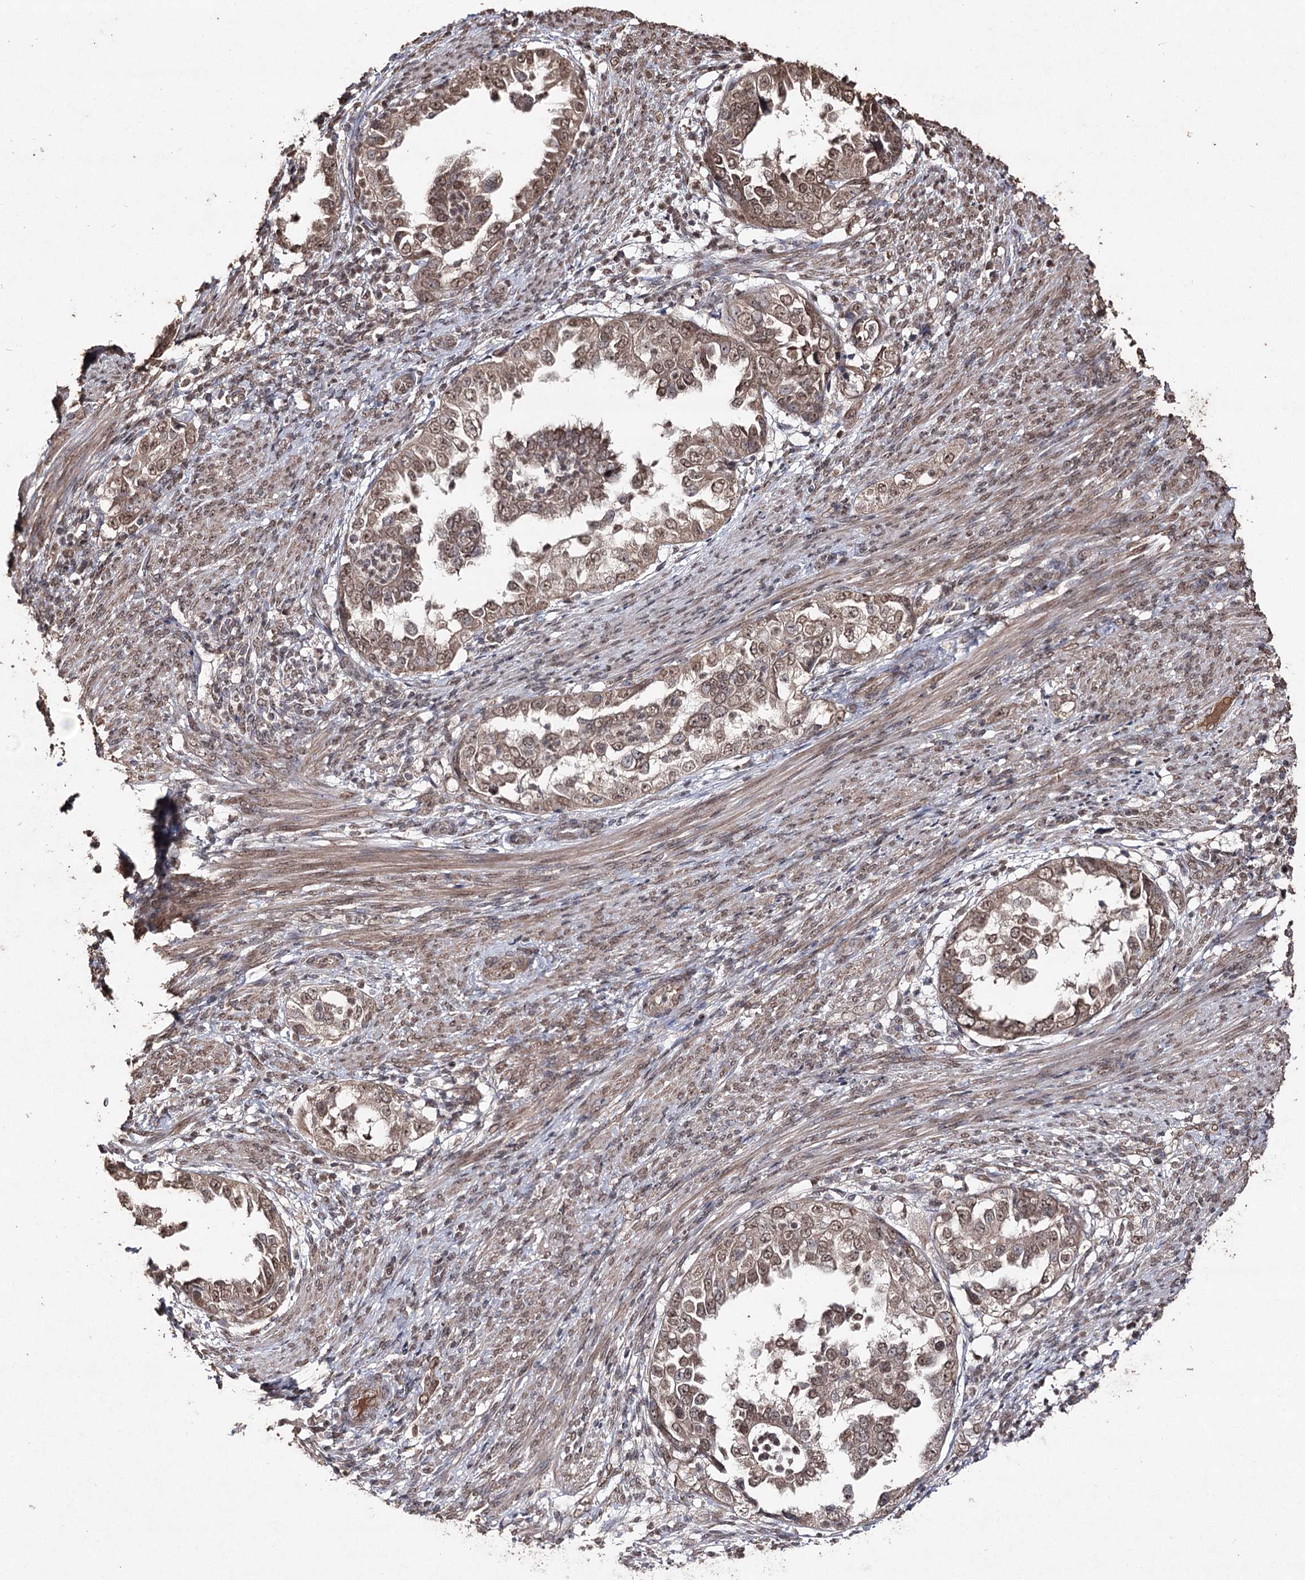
{"staining": {"intensity": "moderate", "quantity": ">75%", "location": "cytoplasmic/membranous,nuclear"}, "tissue": "endometrial cancer", "cell_type": "Tumor cells", "image_type": "cancer", "snomed": [{"axis": "morphology", "description": "Adenocarcinoma, NOS"}, {"axis": "topography", "description": "Endometrium"}], "caption": "DAB (3,3'-diaminobenzidine) immunohistochemical staining of human adenocarcinoma (endometrial) reveals moderate cytoplasmic/membranous and nuclear protein positivity in approximately >75% of tumor cells. (IHC, brightfield microscopy, high magnification).", "gene": "ATG14", "patient": {"sex": "female", "age": 85}}